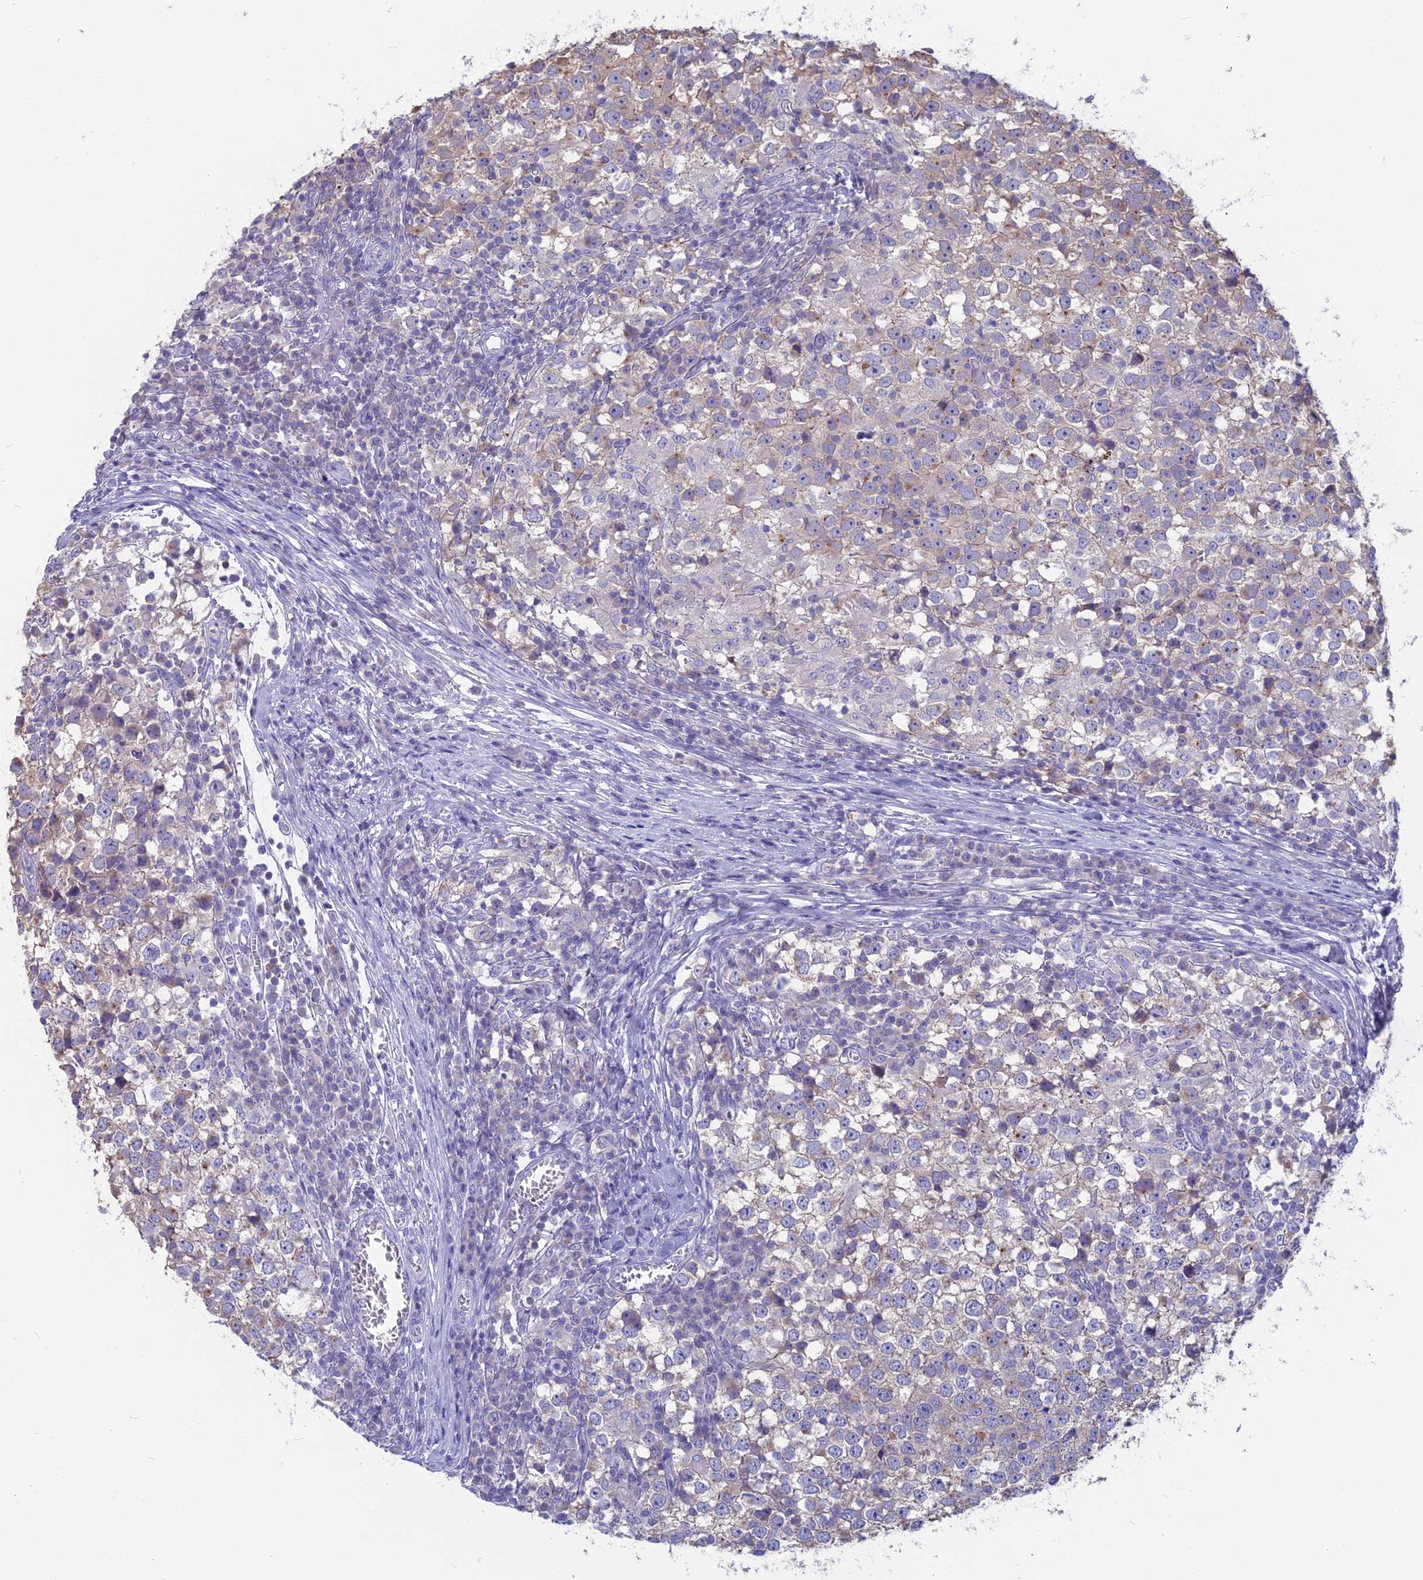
{"staining": {"intensity": "weak", "quantity": "<25%", "location": "cytoplasmic/membranous"}, "tissue": "testis cancer", "cell_type": "Tumor cells", "image_type": "cancer", "snomed": [{"axis": "morphology", "description": "Seminoma, NOS"}, {"axis": "topography", "description": "Testis"}], "caption": "Immunohistochemical staining of testis cancer (seminoma) reveals no significant positivity in tumor cells. (Immunohistochemistry, brightfield microscopy, high magnification).", "gene": "SNAP91", "patient": {"sex": "male", "age": 65}}